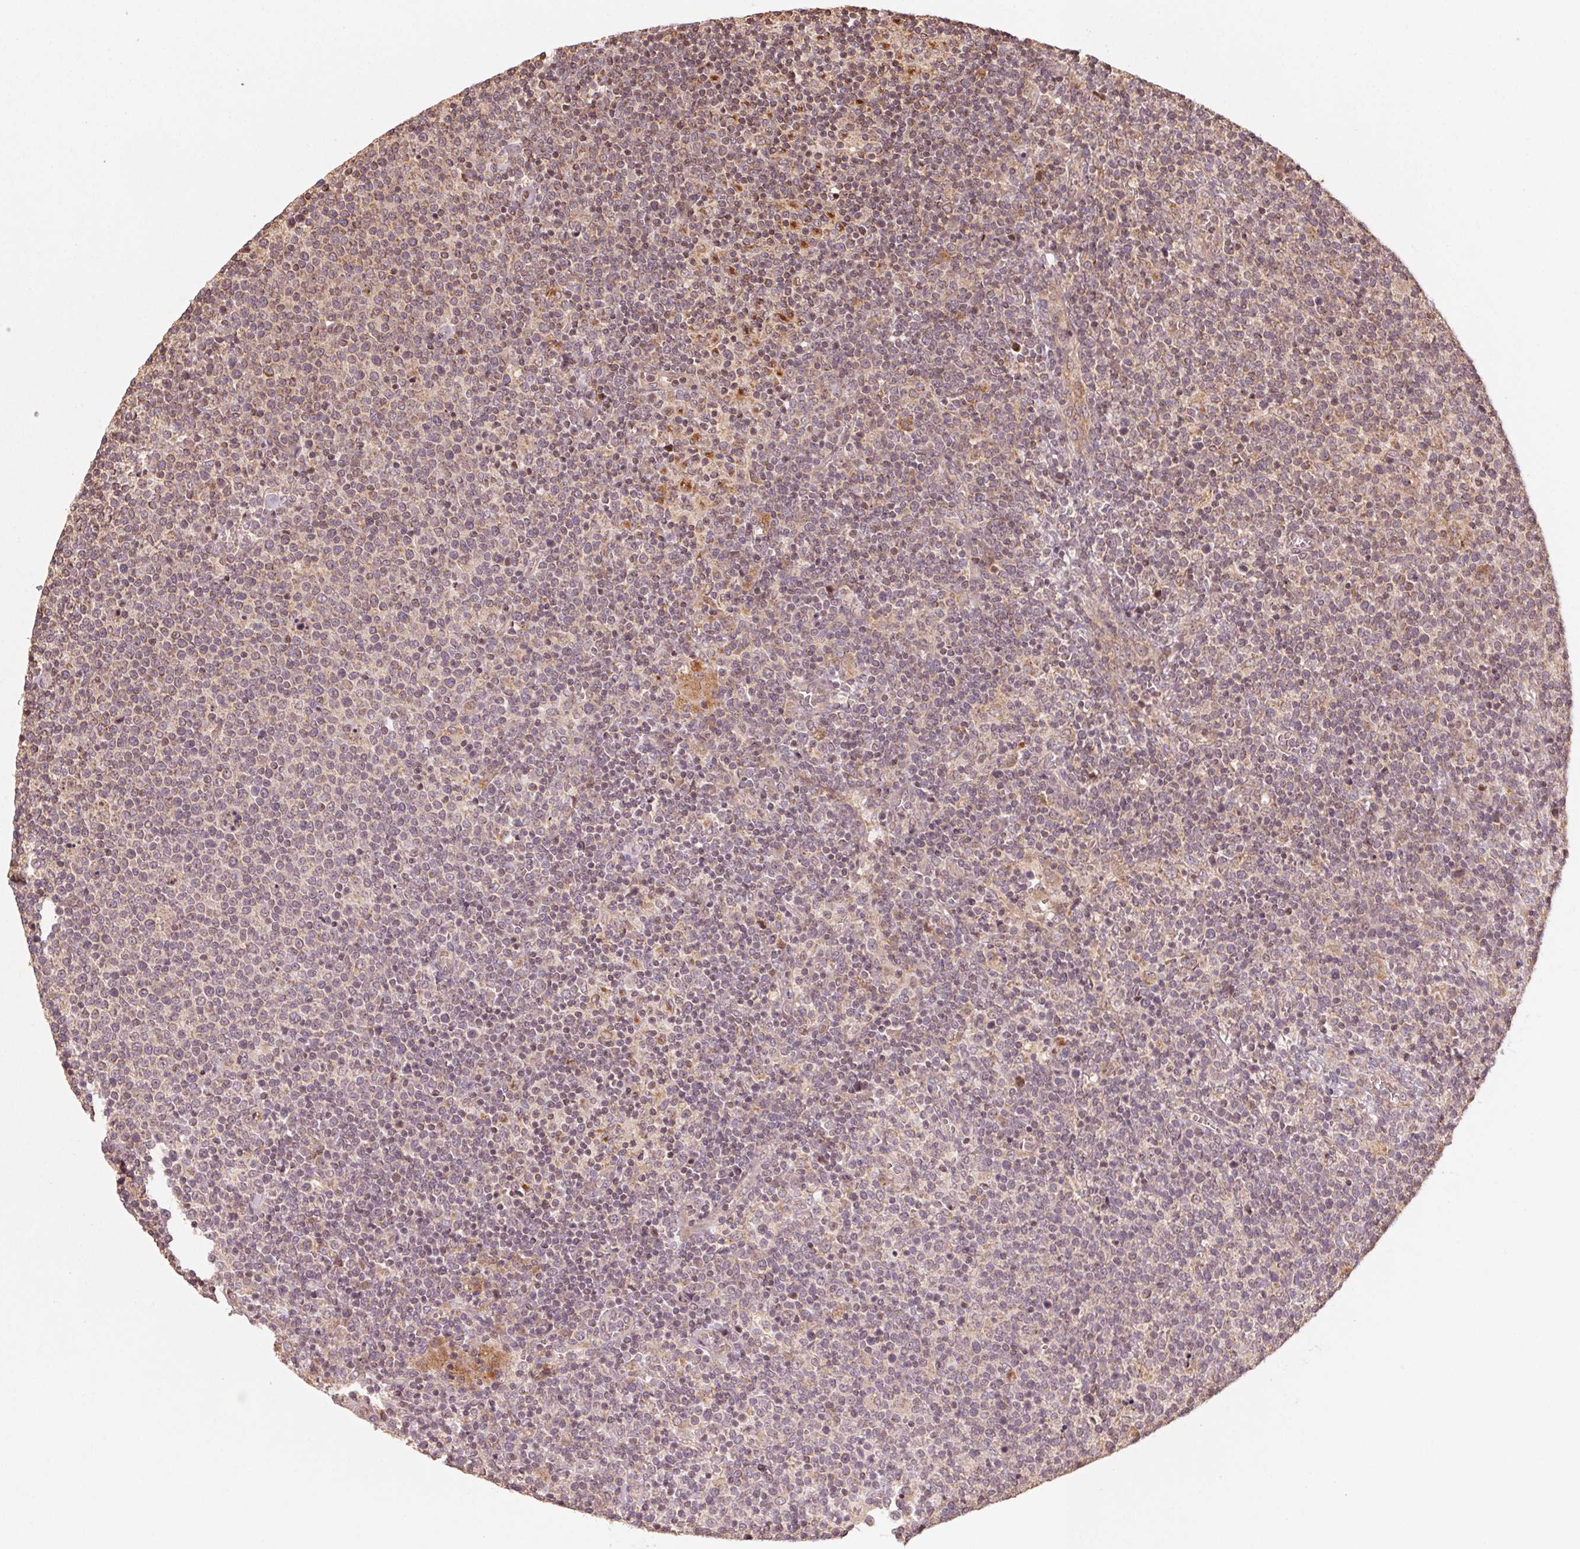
{"staining": {"intensity": "weak", "quantity": "<25%", "location": "cytoplasmic/membranous"}, "tissue": "lymphoma", "cell_type": "Tumor cells", "image_type": "cancer", "snomed": [{"axis": "morphology", "description": "Malignant lymphoma, non-Hodgkin's type, High grade"}, {"axis": "topography", "description": "Lymph node"}], "caption": "IHC histopathology image of neoplastic tissue: human lymphoma stained with DAB (3,3'-diaminobenzidine) reveals no significant protein expression in tumor cells.", "gene": "WBP2", "patient": {"sex": "male", "age": 61}}